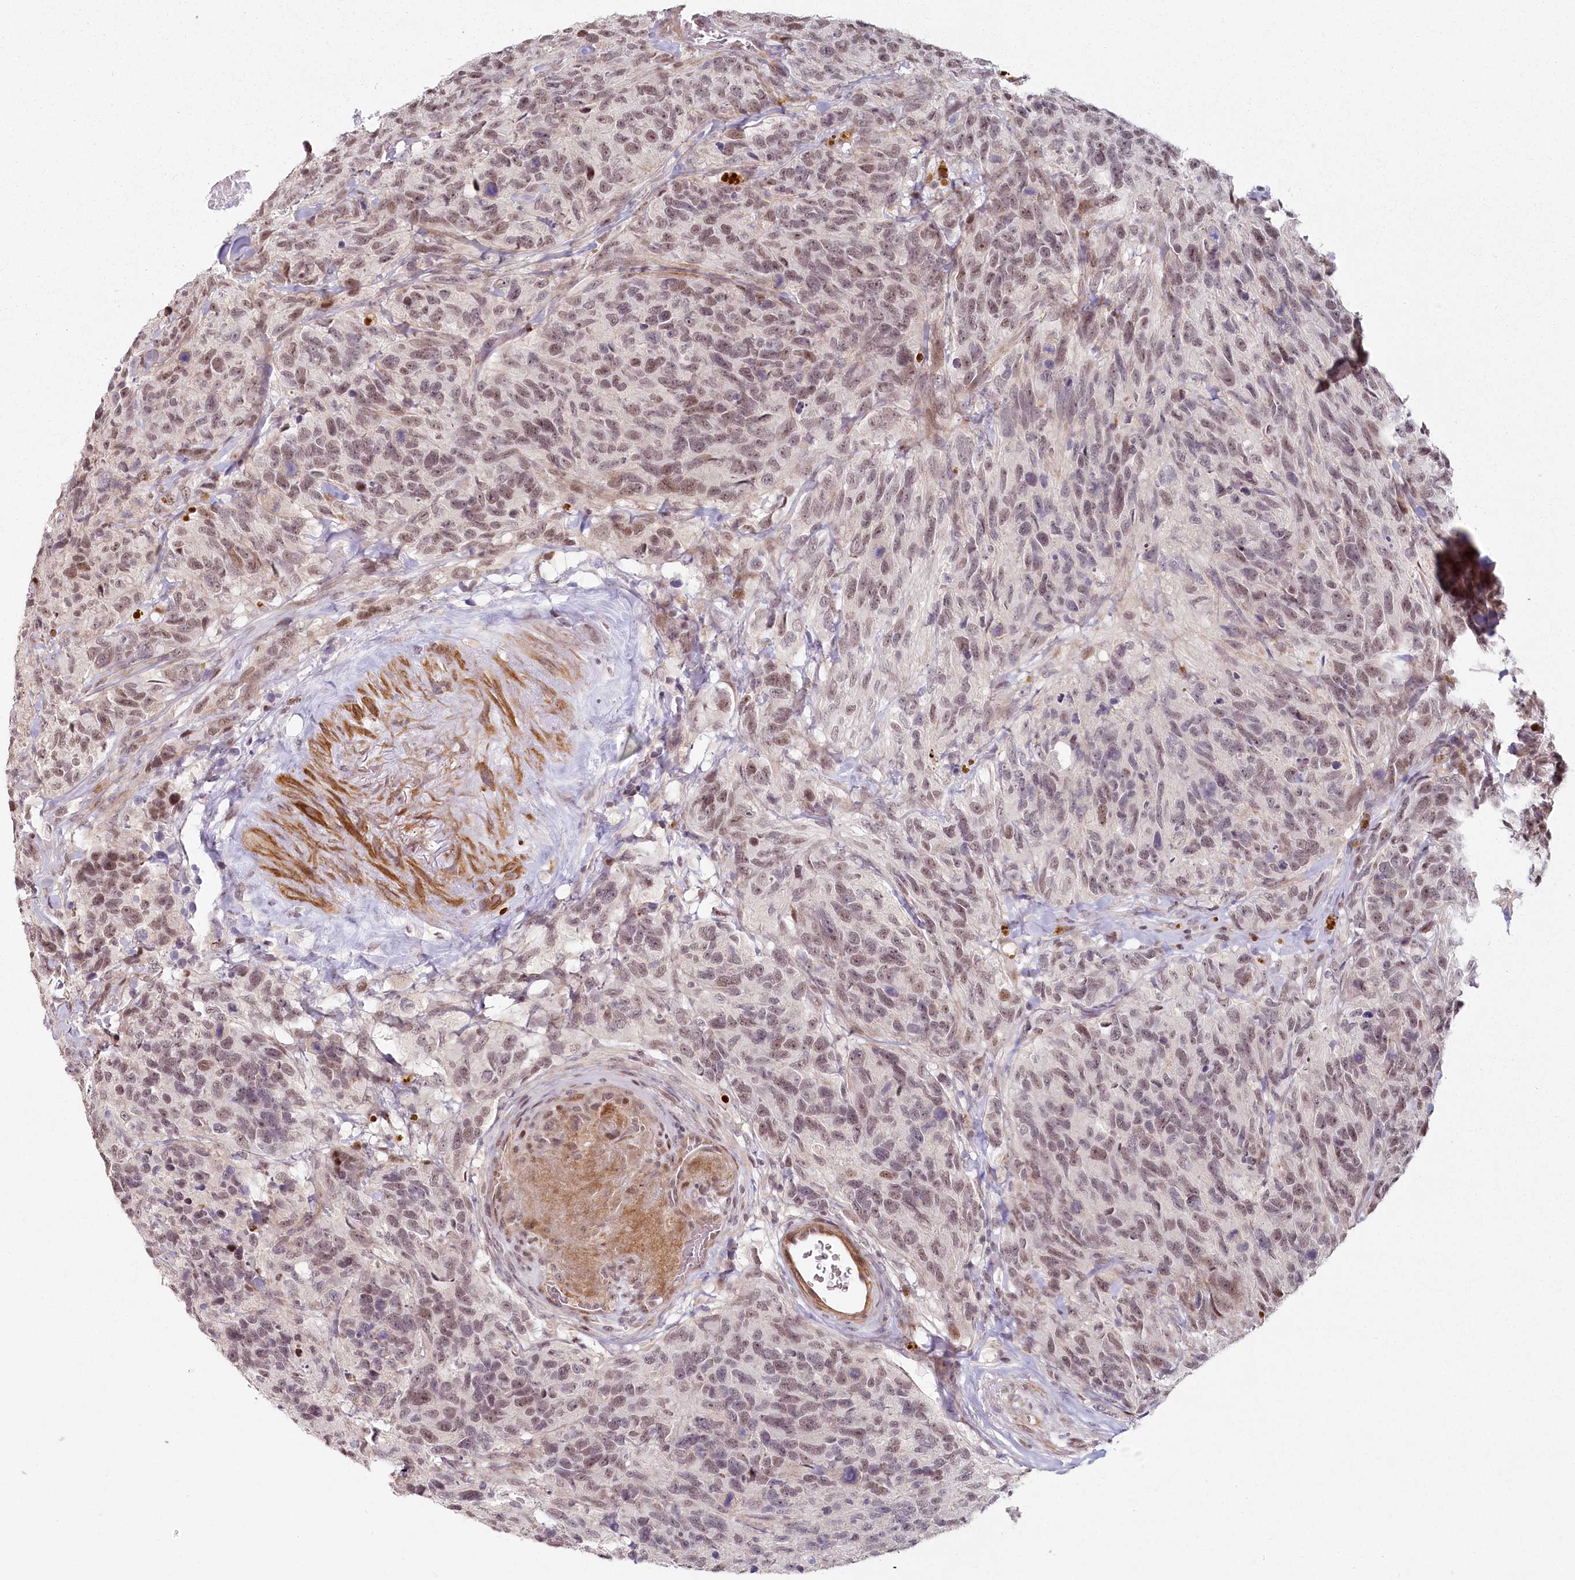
{"staining": {"intensity": "moderate", "quantity": "25%-75%", "location": "nuclear"}, "tissue": "glioma", "cell_type": "Tumor cells", "image_type": "cancer", "snomed": [{"axis": "morphology", "description": "Glioma, malignant, High grade"}, {"axis": "topography", "description": "Brain"}], "caption": "A brown stain shows moderate nuclear staining of a protein in glioma tumor cells.", "gene": "FAM204A", "patient": {"sex": "male", "age": 69}}